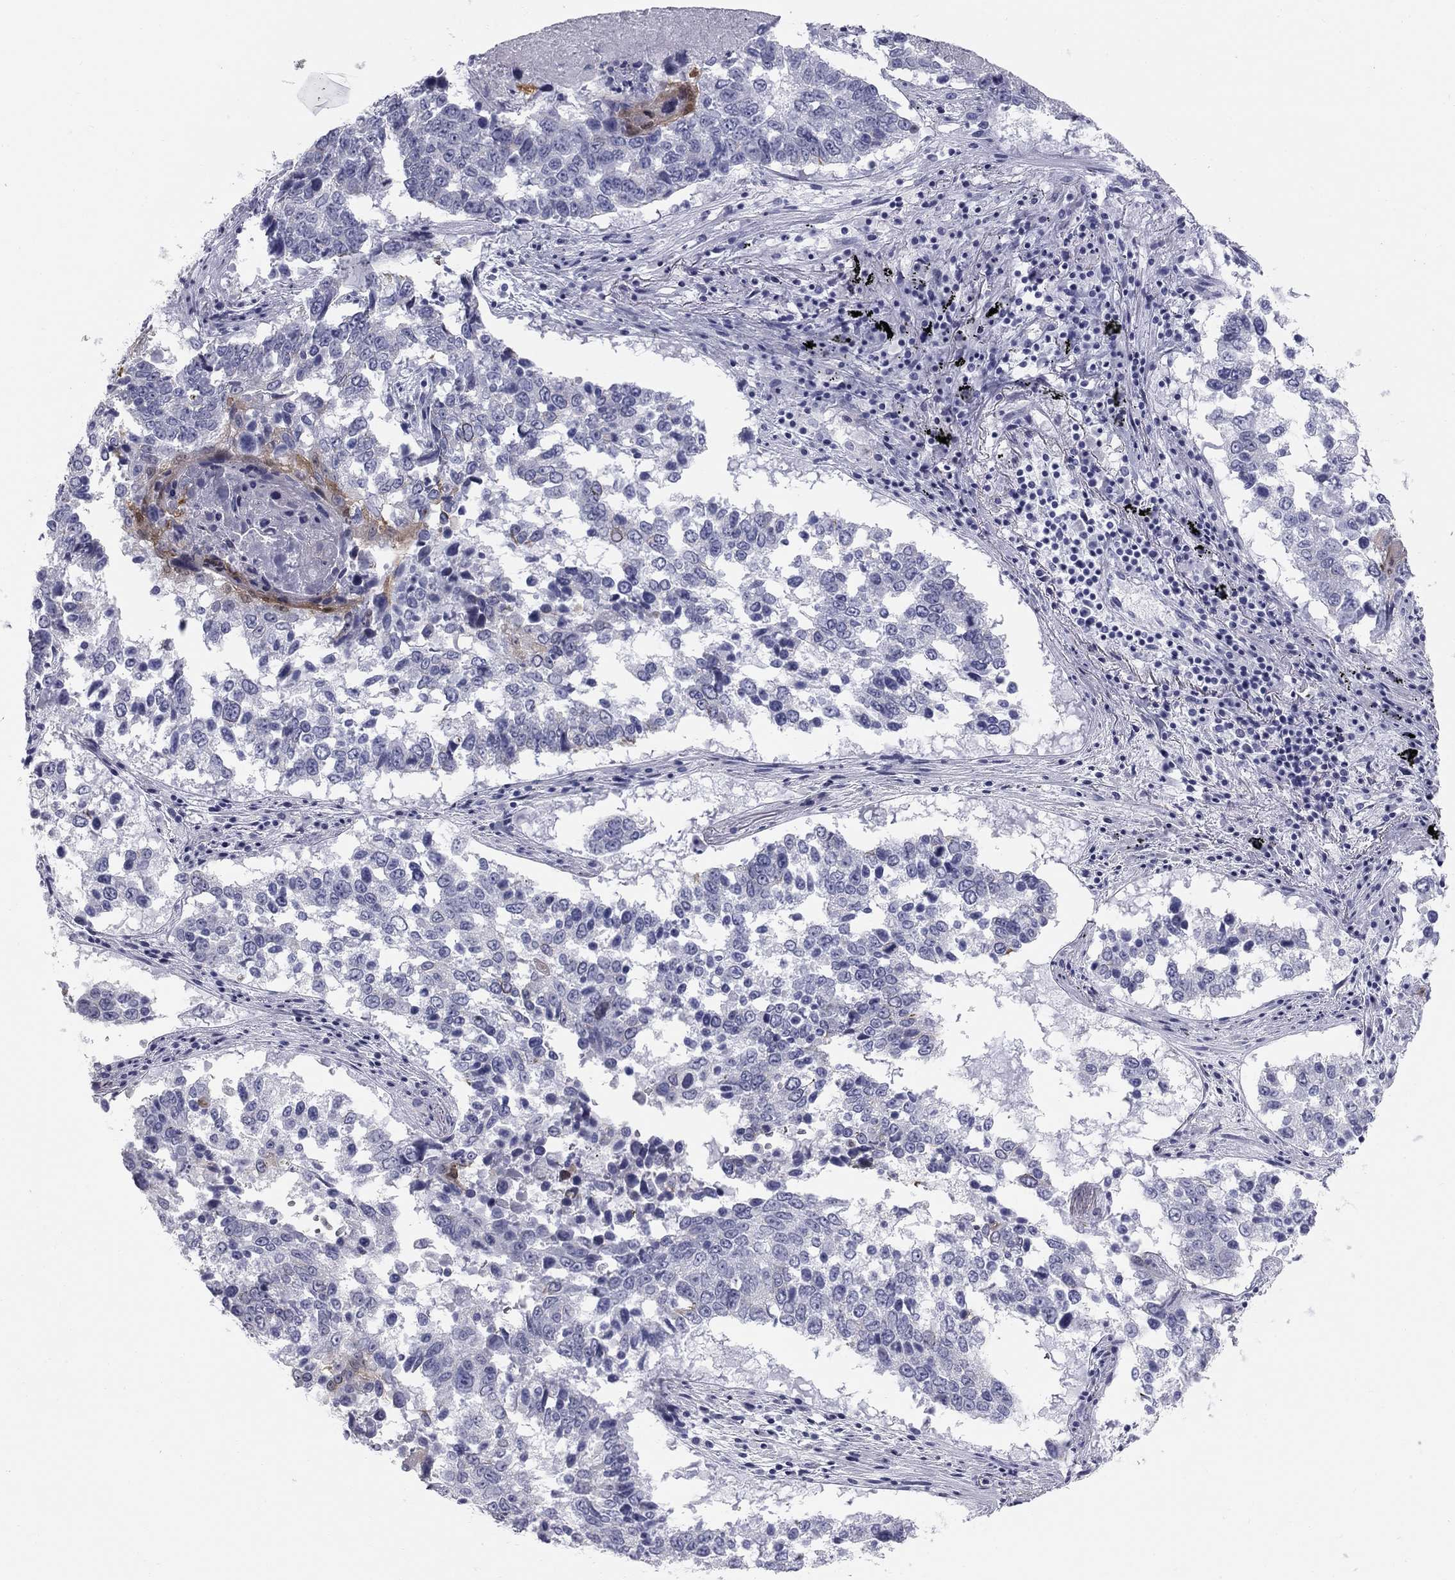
{"staining": {"intensity": "negative", "quantity": "none", "location": "none"}, "tissue": "lung cancer", "cell_type": "Tumor cells", "image_type": "cancer", "snomed": [{"axis": "morphology", "description": "Squamous cell carcinoma, NOS"}, {"axis": "topography", "description": "Lung"}], "caption": "IHC image of neoplastic tissue: human lung cancer stained with DAB reveals no significant protein staining in tumor cells.", "gene": "SULT2B1", "patient": {"sex": "male", "age": 82}}